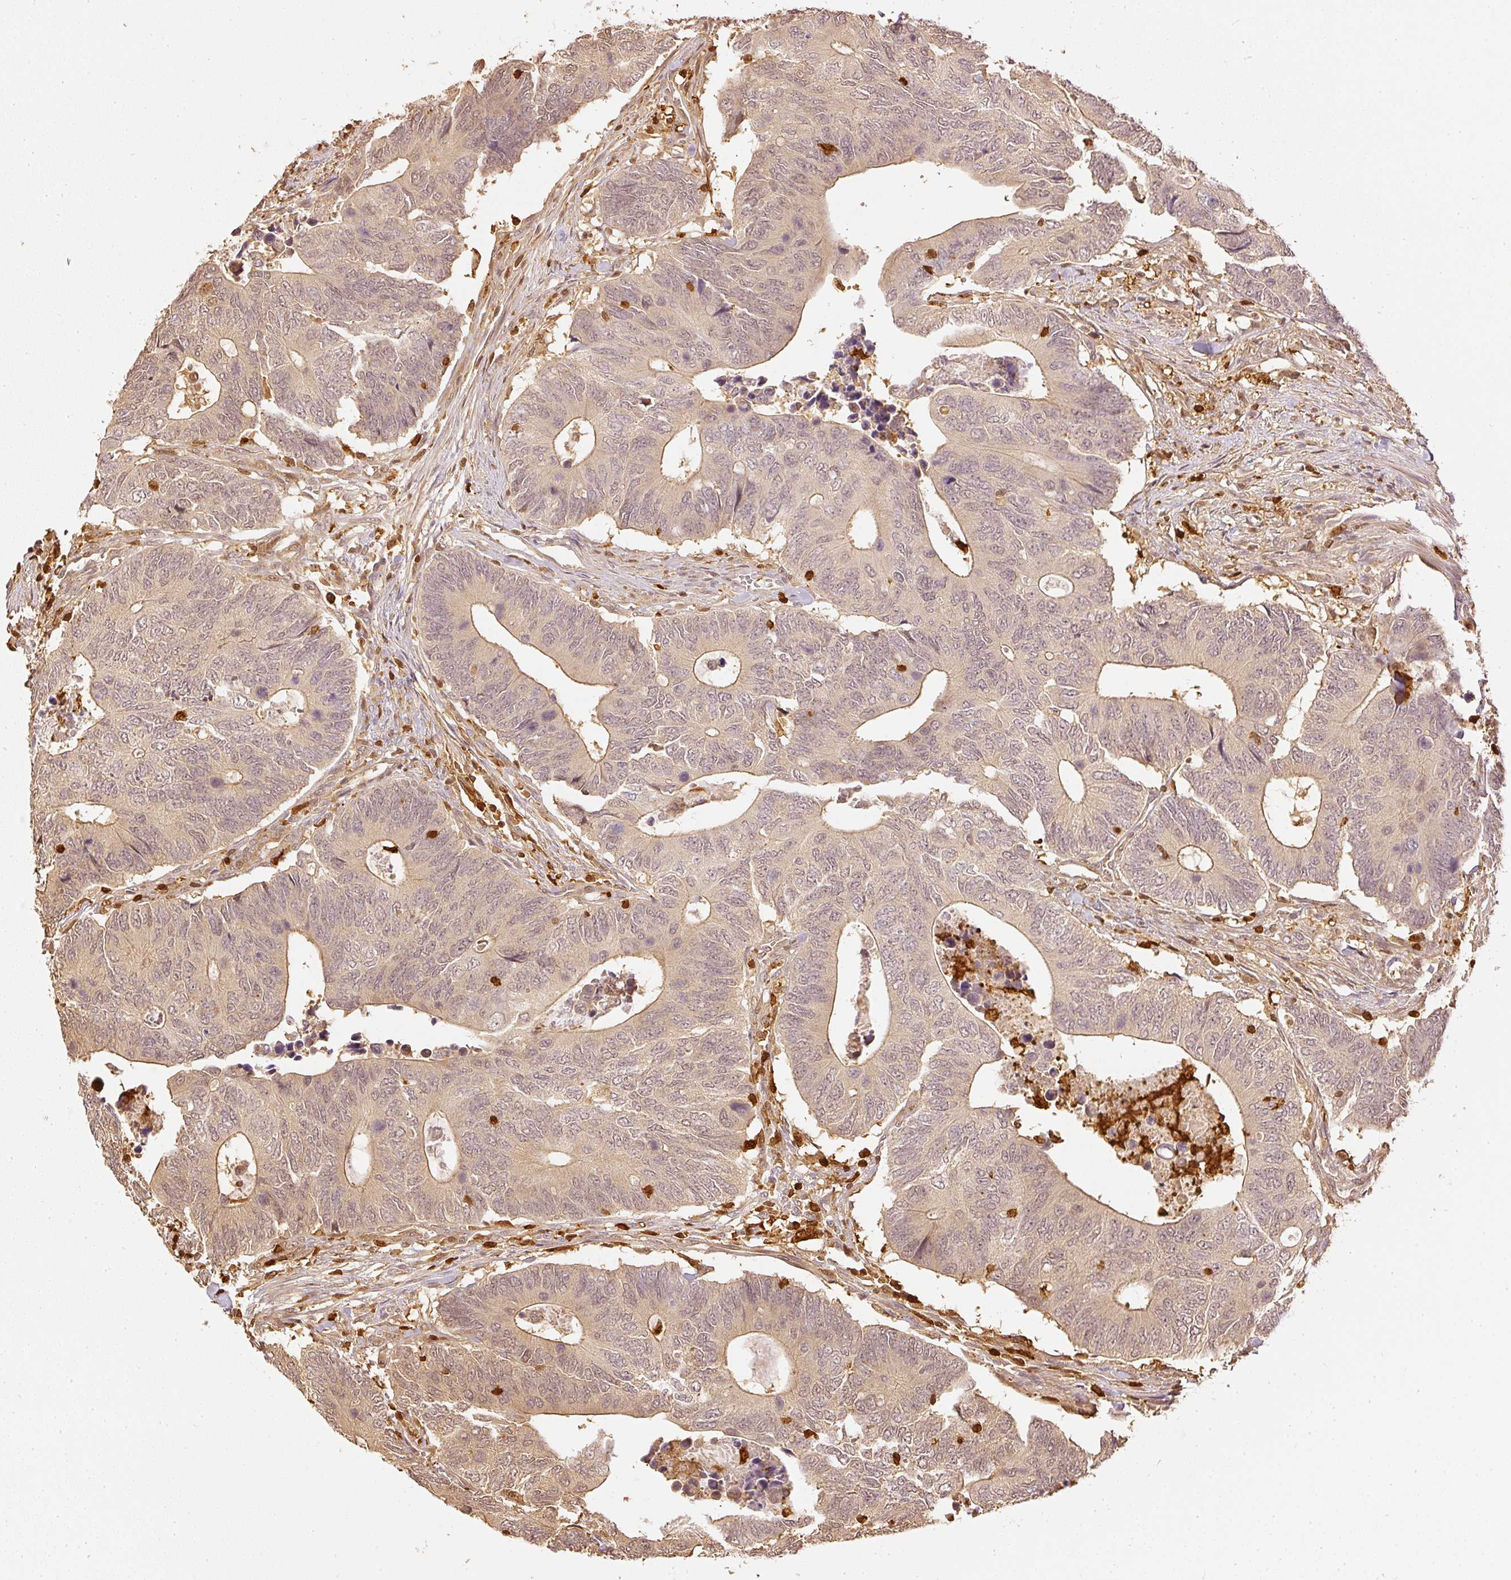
{"staining": {"intensity": "weak", "quantity": ">75%", "location": "cytoplasmic/membranous,nuclear"}, "tissue": "colorectal cancer", "cell_type": "Tumor cells", "image_type": "cancer", "snomed": [{"axis": "morphology", "description": "Adenocarcinoma, NOS"}, {"axis": "topography", "description": "Colon"}], "caption": "Colorectal cancer tissue shows weak cytoplasmic/membranous and nuclear staining in about >75% of tumor cells", "gene": "PFN1", "patient": {"sex": "male", "age": 87}}